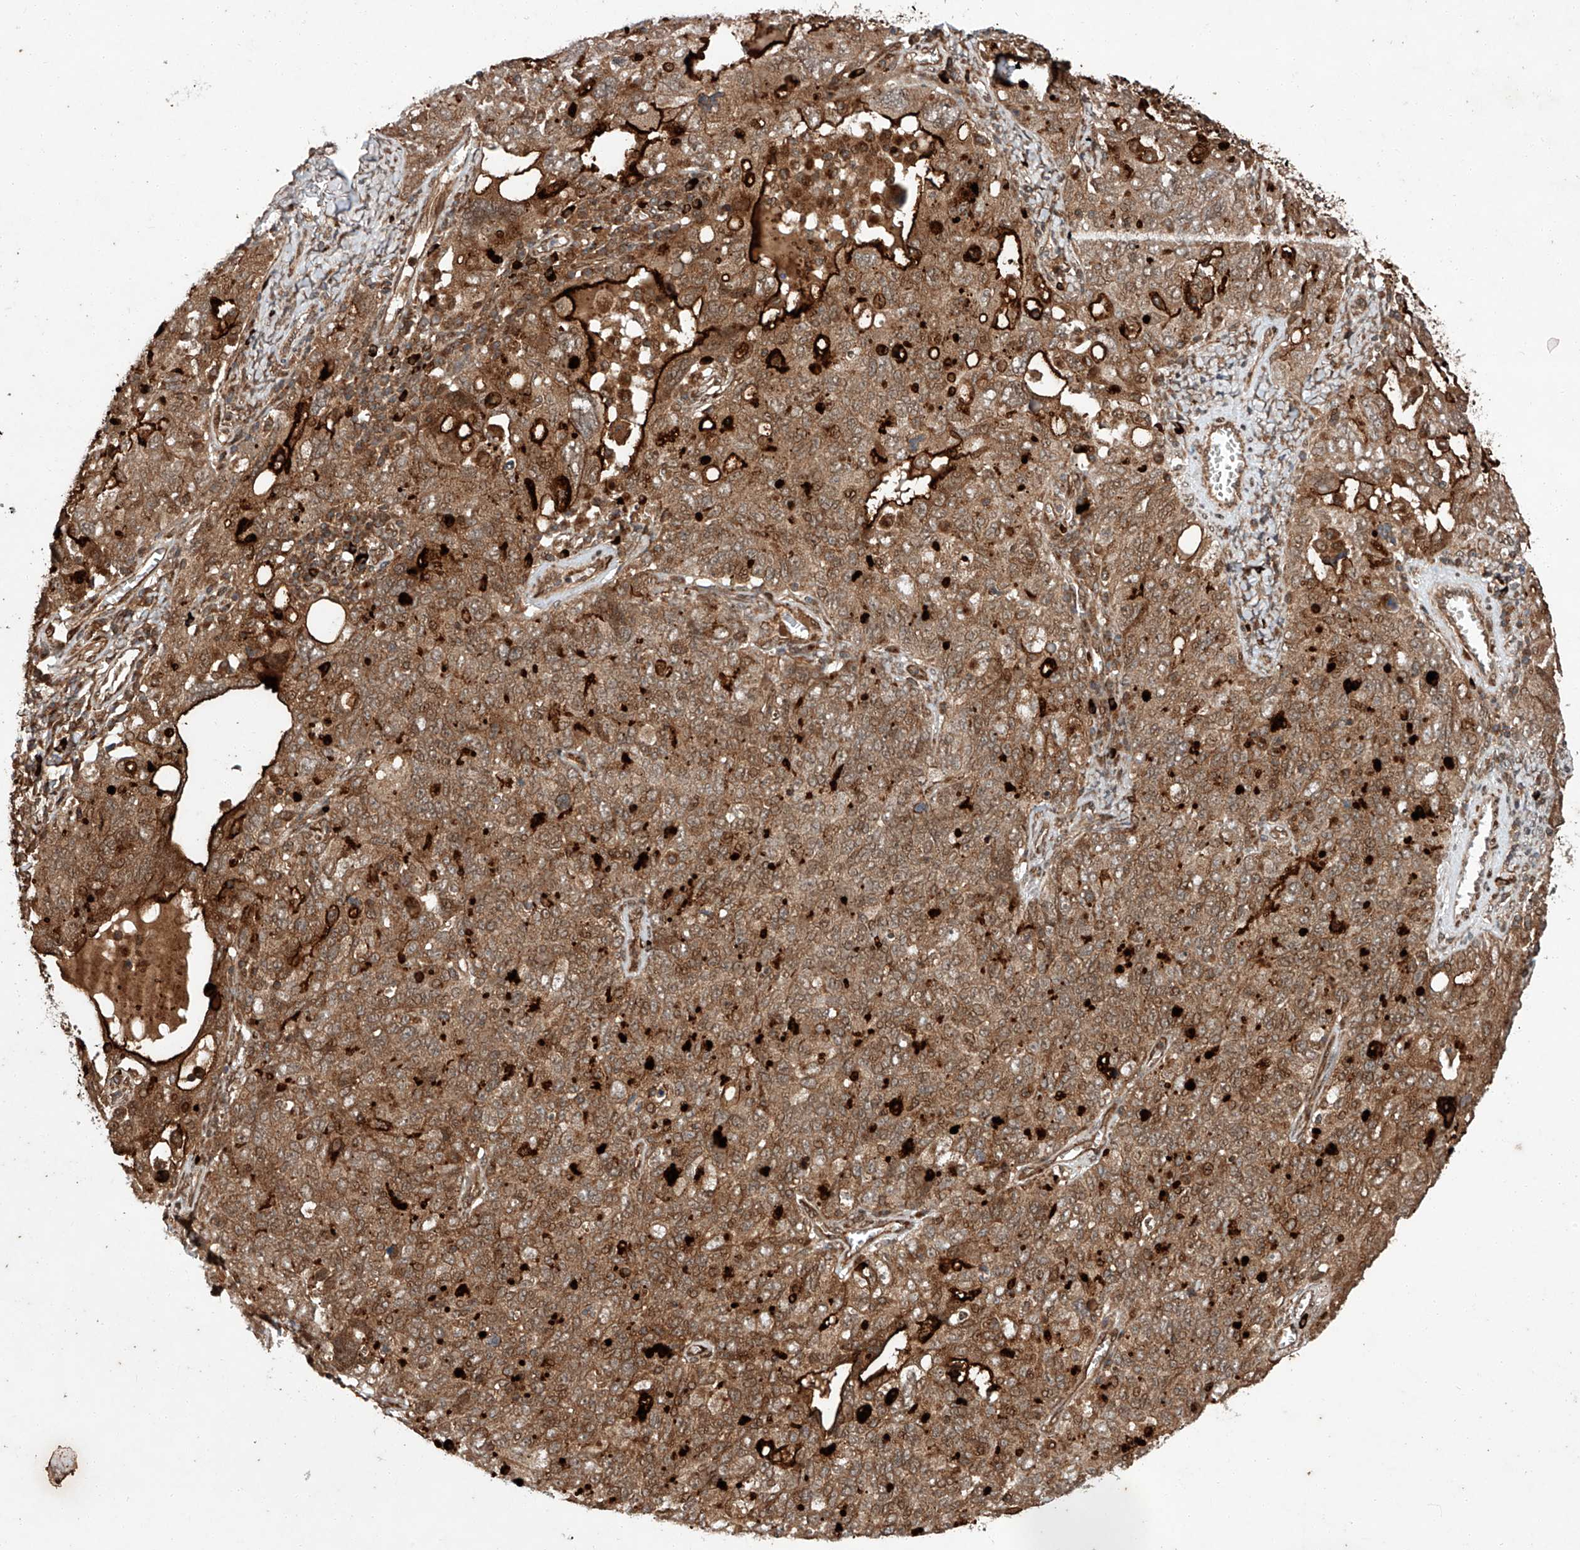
{"staining": {"intensity": "moderate", "quantity": ">75%", "location": "cytoplasmic/membranous,nuclear"}, "tissue": "ovarian cancer", "cell_type": "Tumor cells", "image_type": "cancer", "snomed": [{"axis": "morphology", "description": "Carcinoma, endometroid"}, {"axis": "topography", "description": "Ovary"}], "caption": "Human endometroid carcinoma (ovarian) stained with a brown dye reveals moderate cytoplasmic/membranous and nuclear positive staining in approximately >75% of tumor cells.", "gene": "ZFP28", "patient": {"sex": "female", "age": 62}}